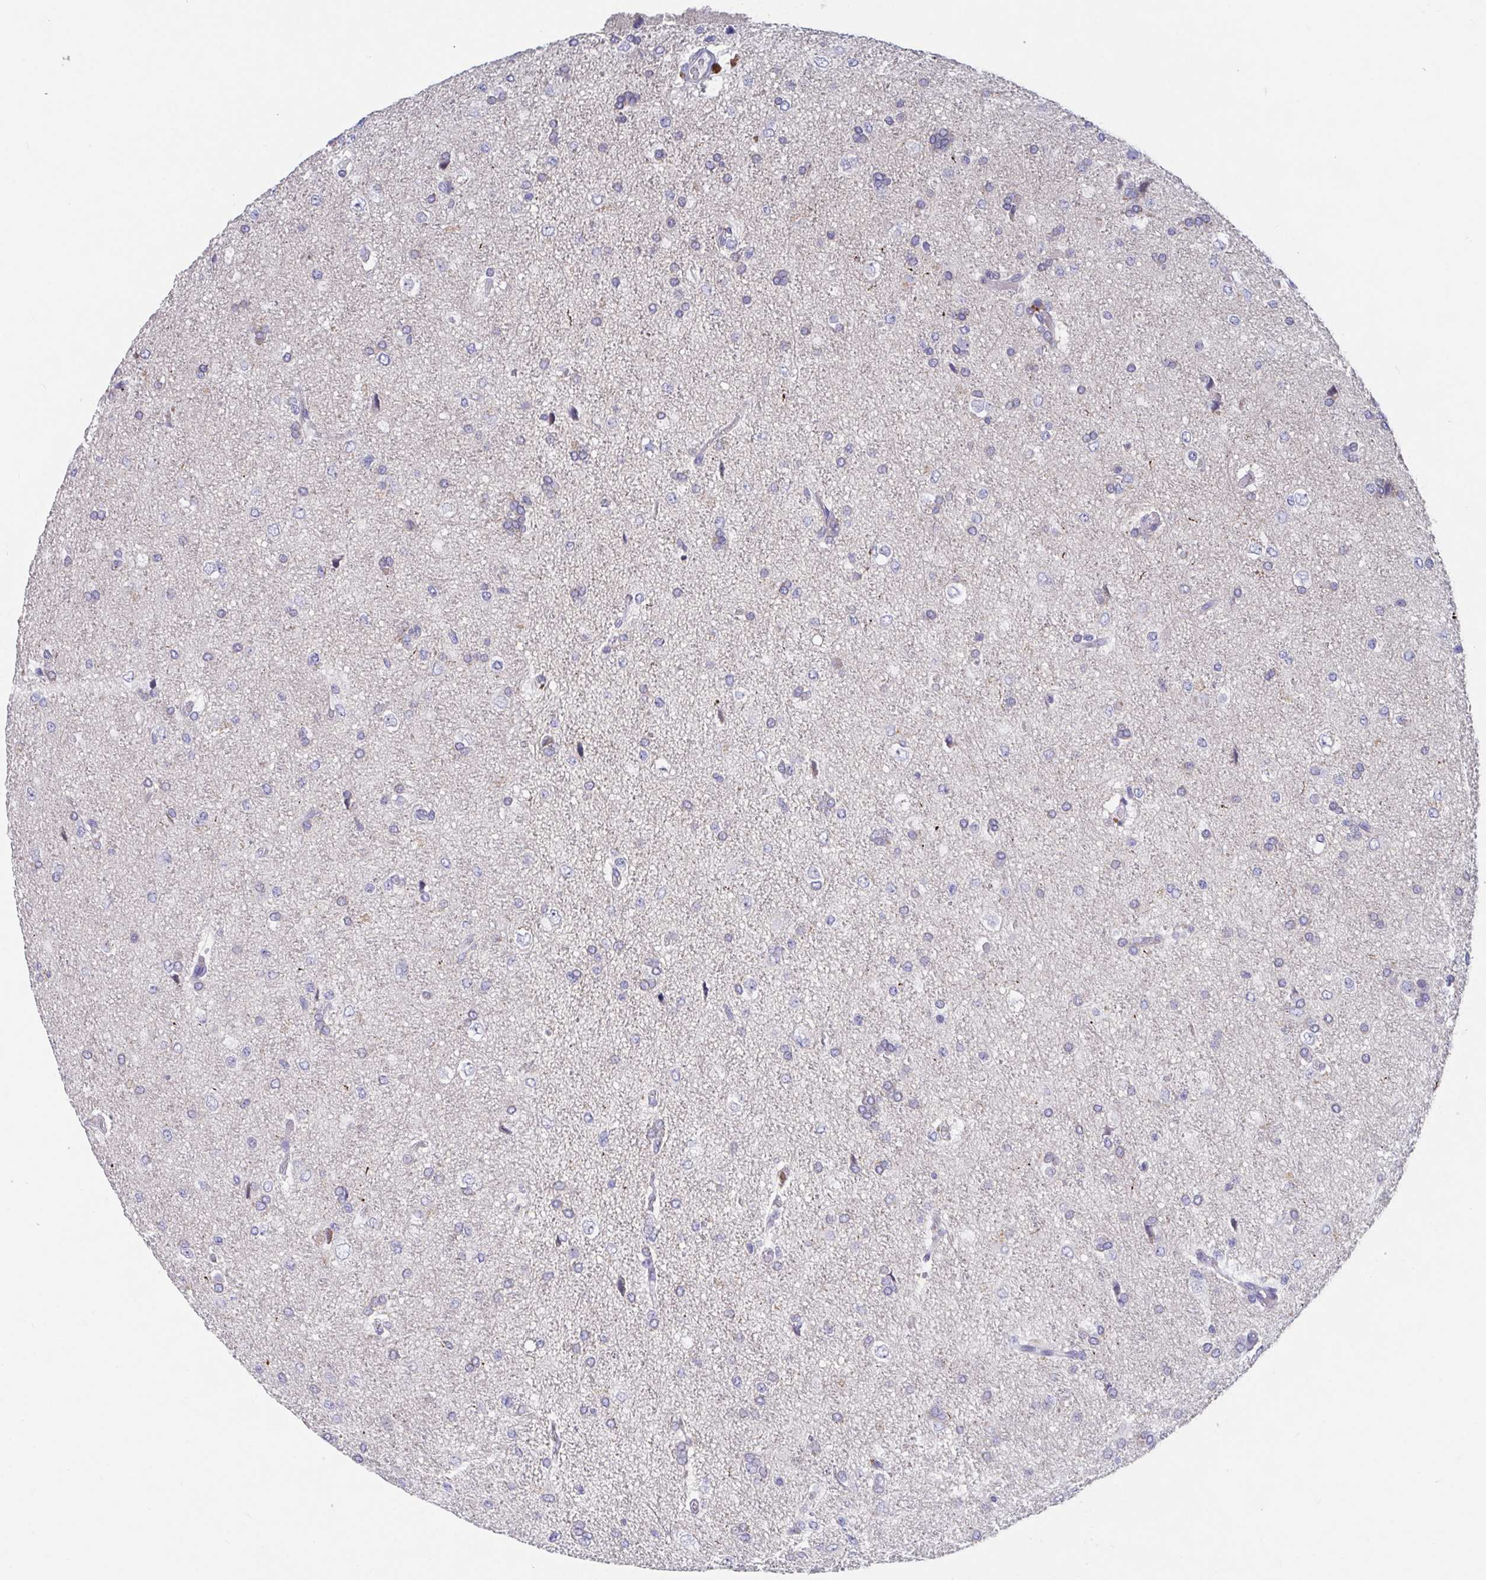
{"staining": {"intensity": "negative", "quantity": "none", "location": "none"}, "tissue": "glioma", "cell_type": "Tumor cells", "image_type": "cancer", "snomed": [{"axis": "morphology", "description": "Glioma, malignant, High grade"}, {"axis": "topography", "description": "Brain"}], "caption": "High magnification brightfield microscopy of malignant high-grade glioma stained with DAB (3,3'-diaminobenzidine) (brown) and counterstained with hematoxylin (blue): tumor cells show no significant expression.", "gene": "ZNF561", "patient": {"sex": "male", "age": 68}}